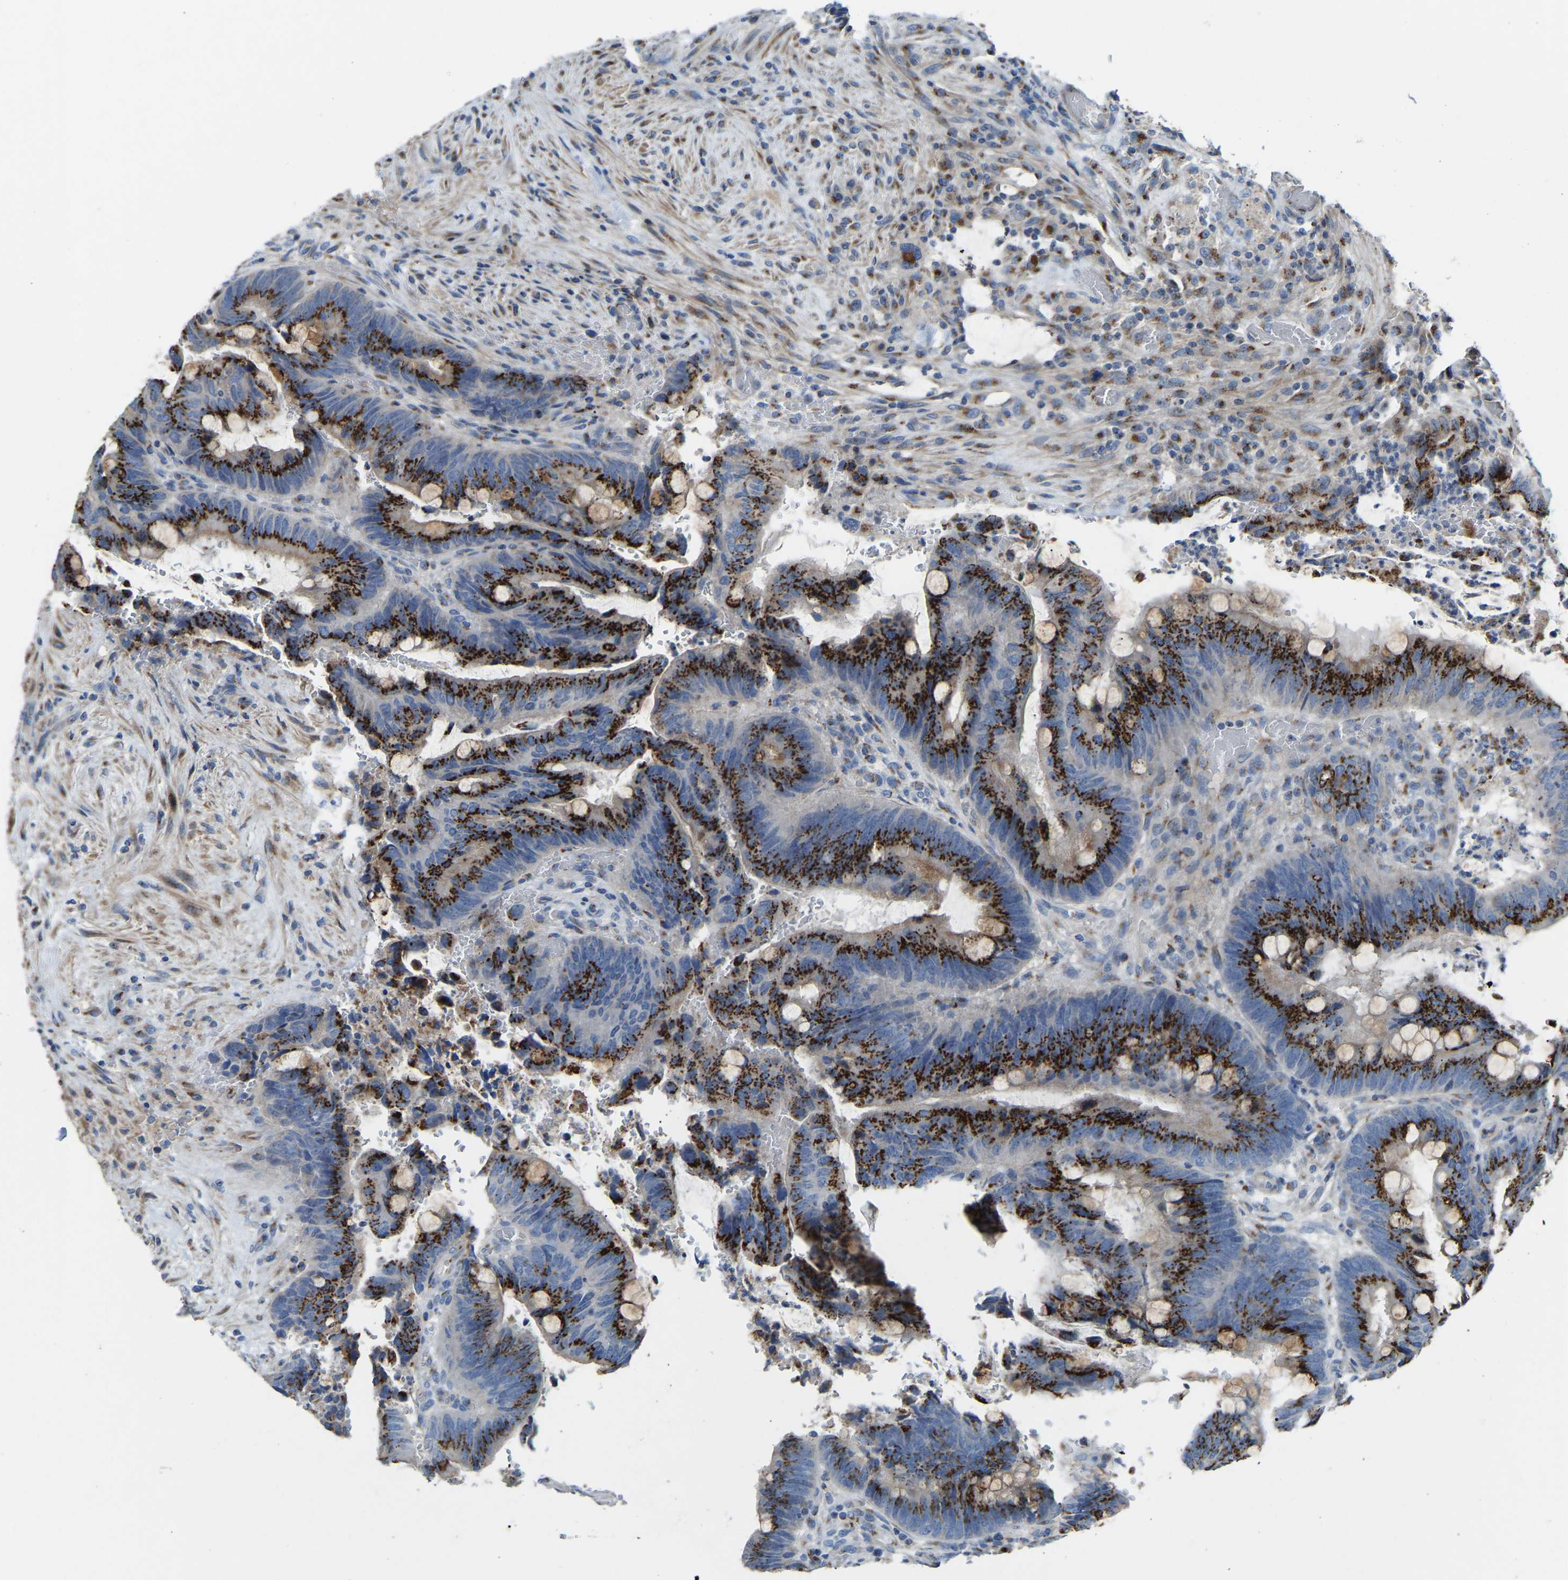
{"staining": {"intensity": "strong", "quantity": ">75%", "location": "cytoplasmic/membranous"}, "tissue": "colorectal cancer", "cell_type": "Tumor cells", "image_type": "cancer", "snomed": [{"axis": "morphology", "description": "Normal tissue, NOS"}, {"axis": "morphology", "description": "Adenocarcinoma, NOS"}, {"axis": "topography", "description": "Rectum"}, {"axis": "topography", "description": "Peripheral nerve tissue"}], "caption": "High-magnification brightfield microscopy of colorectal adenocarcinoma stained with DAB (brown) and counterstained with hematoxylin (blue). tumor cells exhibit strong cytoplasmic/membranous positivity is seen in approximately>75% of cells.", "gene": "CANT1", "patient": {"sex": "male", "age": 92}}